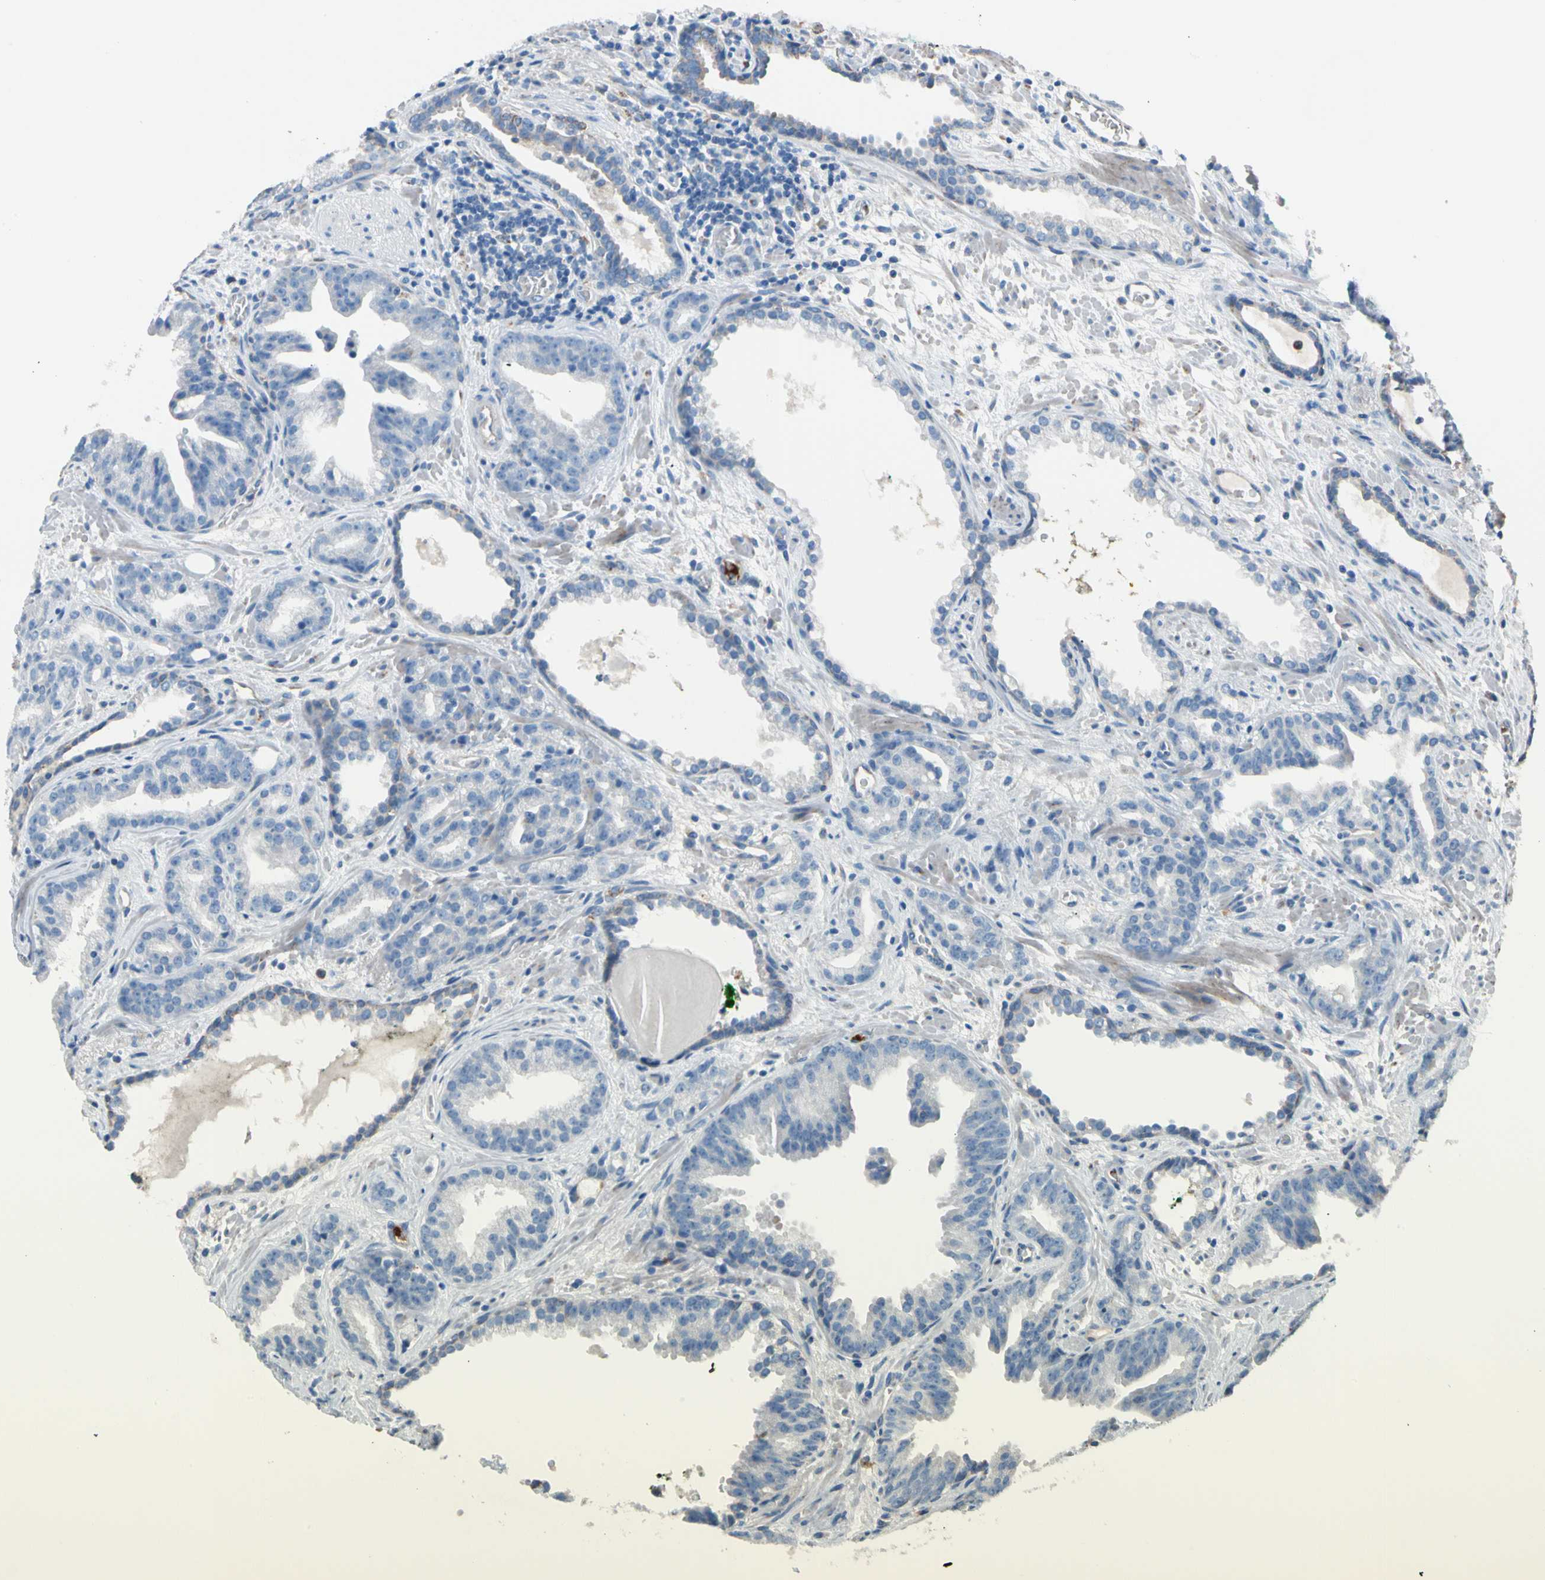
{"staining": {"intensity": "weak", "quantity": ">75%", "location": "cytoplasmic/membranous"}, "tissue": "prostate cancer", "cell_type": "Tumor cells", "image_type": "cancer", "snomed": [{"axis": "morphology", "description": "Adenocarcinoma, Low grade"}, {"axis": "topography", "description": "Prostate"}], "caption": "Protein analysis of prostate cancer (adenocarcinoma (low-grade)) tissue exhibits weak cytoplasmic/membranous expression in approximately >75% of tumor cells.", "gene": "LY6G6F", "patient": {"sex": "male", "age": 63}}